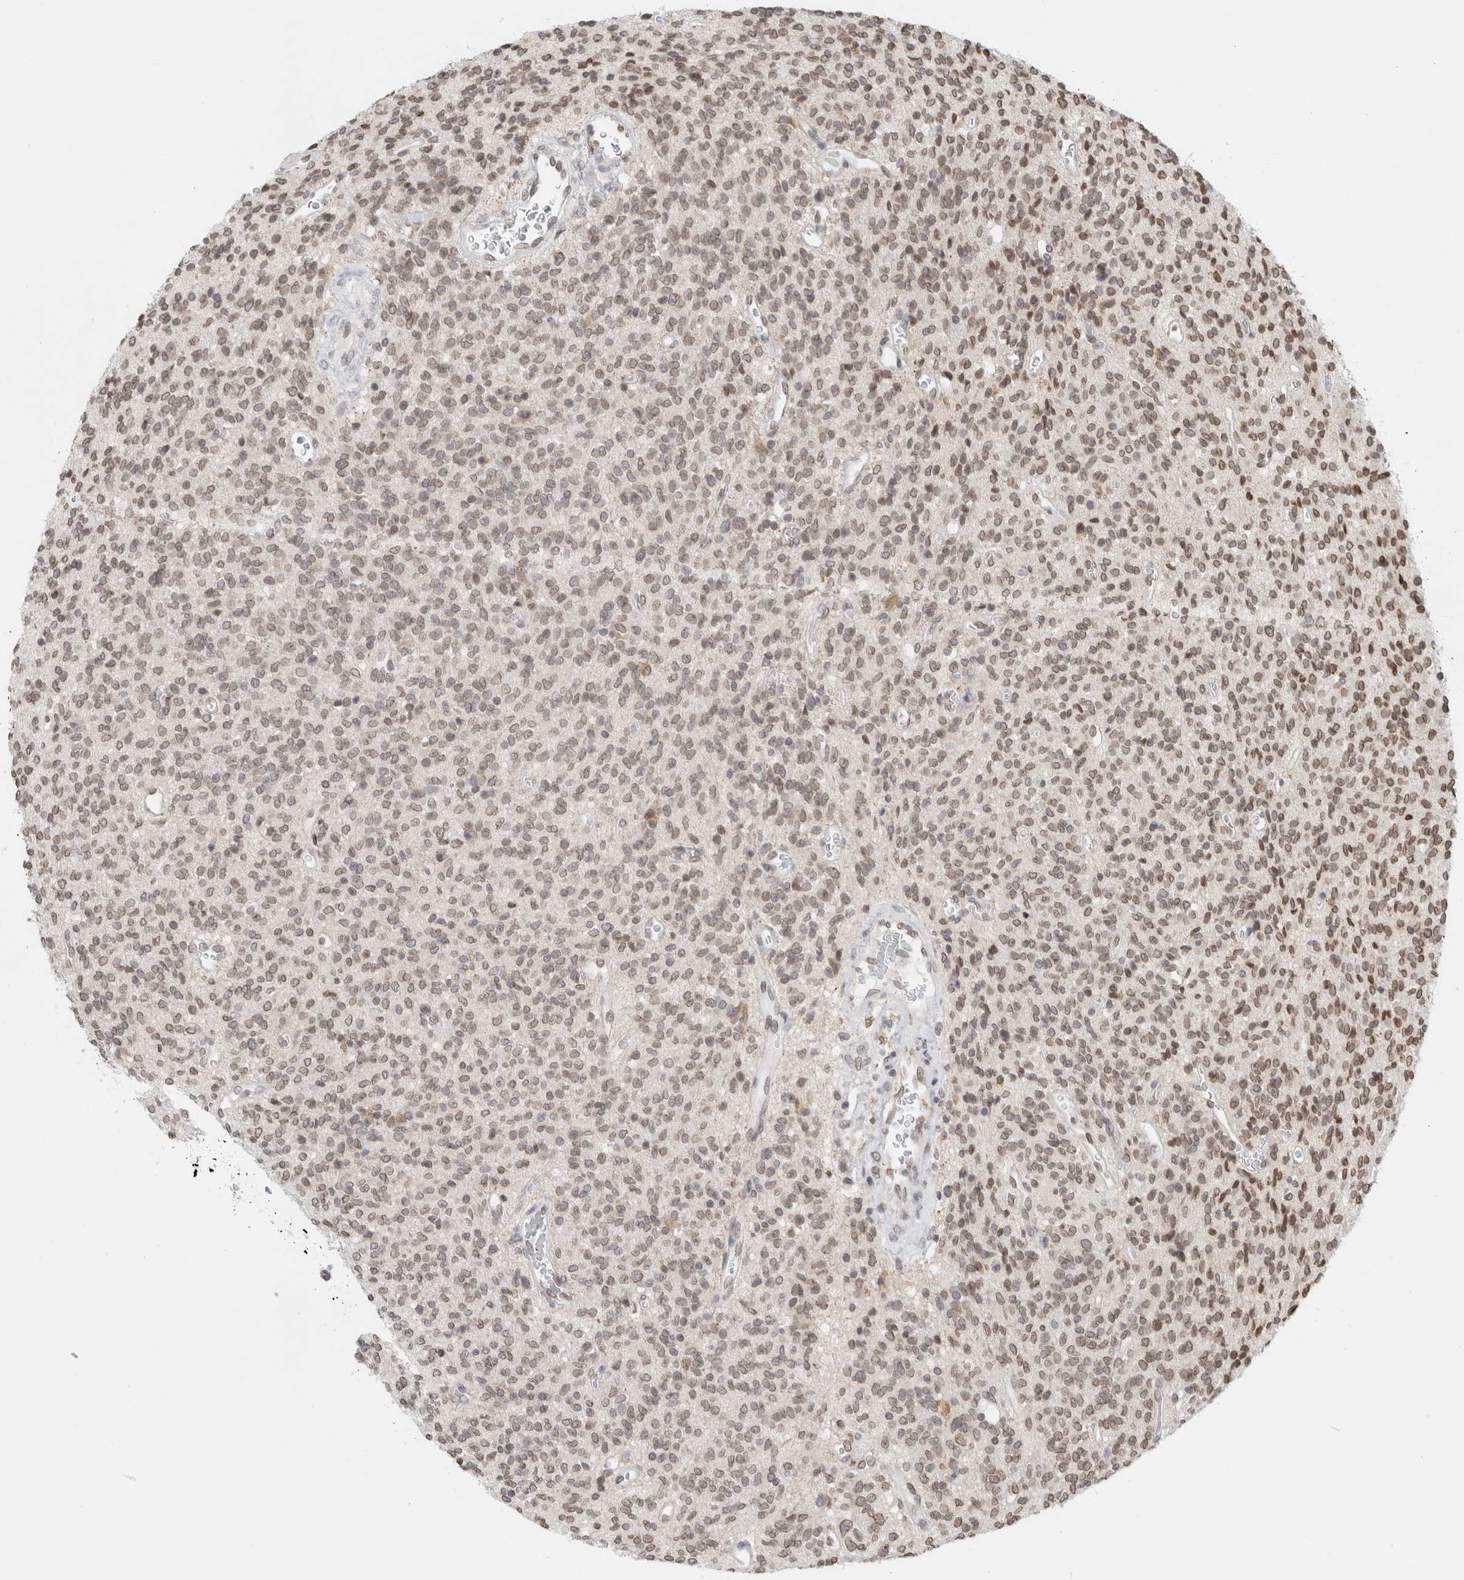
{"staining": {"intensity": "weak", "quantity": ">75%", "location": "cytoplasmic/membranous,nuclear"}, "tissue": "glioma", "cell_type": "Tumor cells", "image_type": "cancer", "snomed": [{"axis": "morphology", "description": "Glioma, malignant, High grade"}, {"axis": "topography", "description": "Brain"}], "caption": "High-magnification brightfield microscopy of malignant glioma (high-grade) stained with DAB (3,3'-diaminobenzidine) (brown) and counterstained with hematoxylin (blue). tumor cells exhibit weak cytoplasmic/membranous and nuclear expression is appreciated in about>75% of cells.", "gene": "RBMX2", "patient": {"sex": "male", "age": 34}}